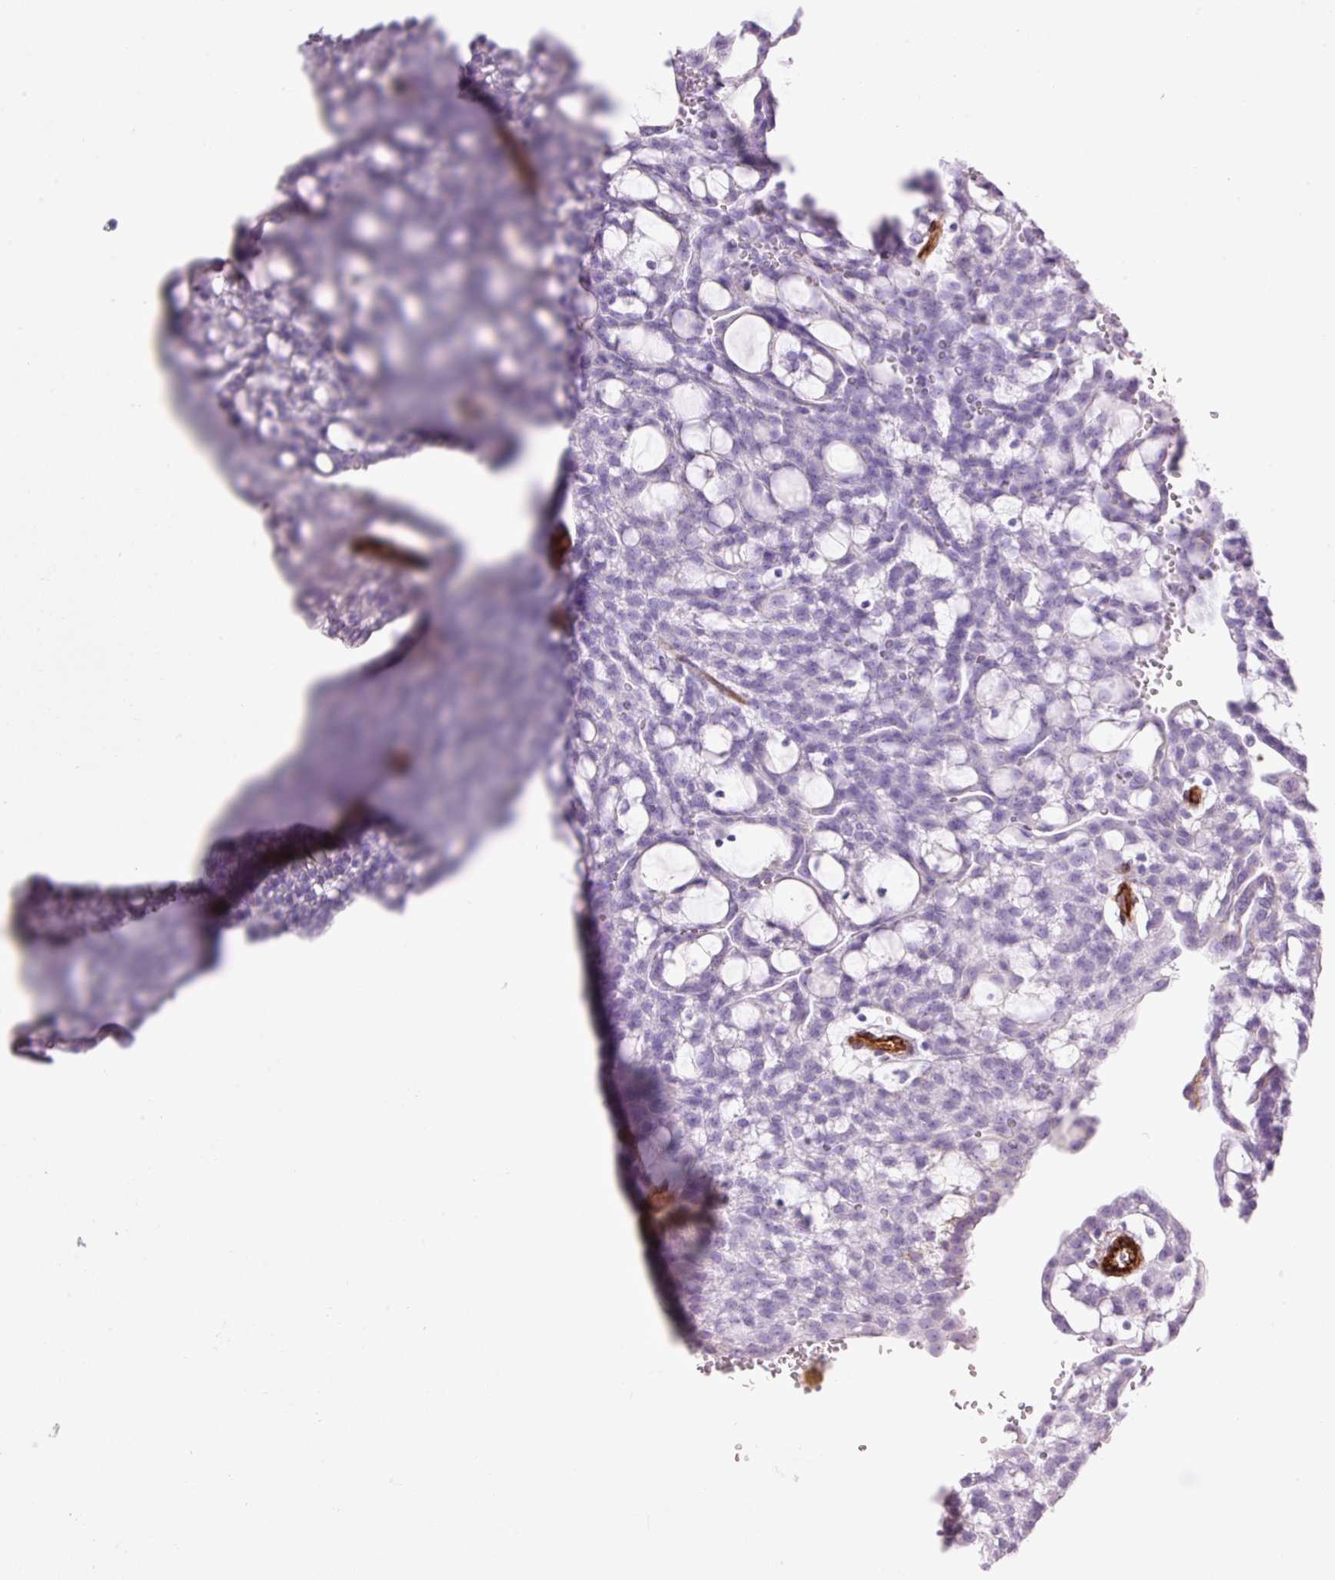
{"staining": {"intensity": "weak", "quantity": "<25%", "location": "cytoplasmic/membranous"}, "tissue": "renal cancer", "cell_type": "Tumor cells", "image_type": "cancer", "snomed": [{"axis": "morphology", "description": "Adenocarcinoma, NOS"}, {"axis": "topography", "description": "Kidney"}], "caption": "Renal adenocarcinoma was stained to show a protein in brown. There is no significant expression in tumor cells.", "gene": "CAV1", "patient": {"sex": "male", "age": 63}}